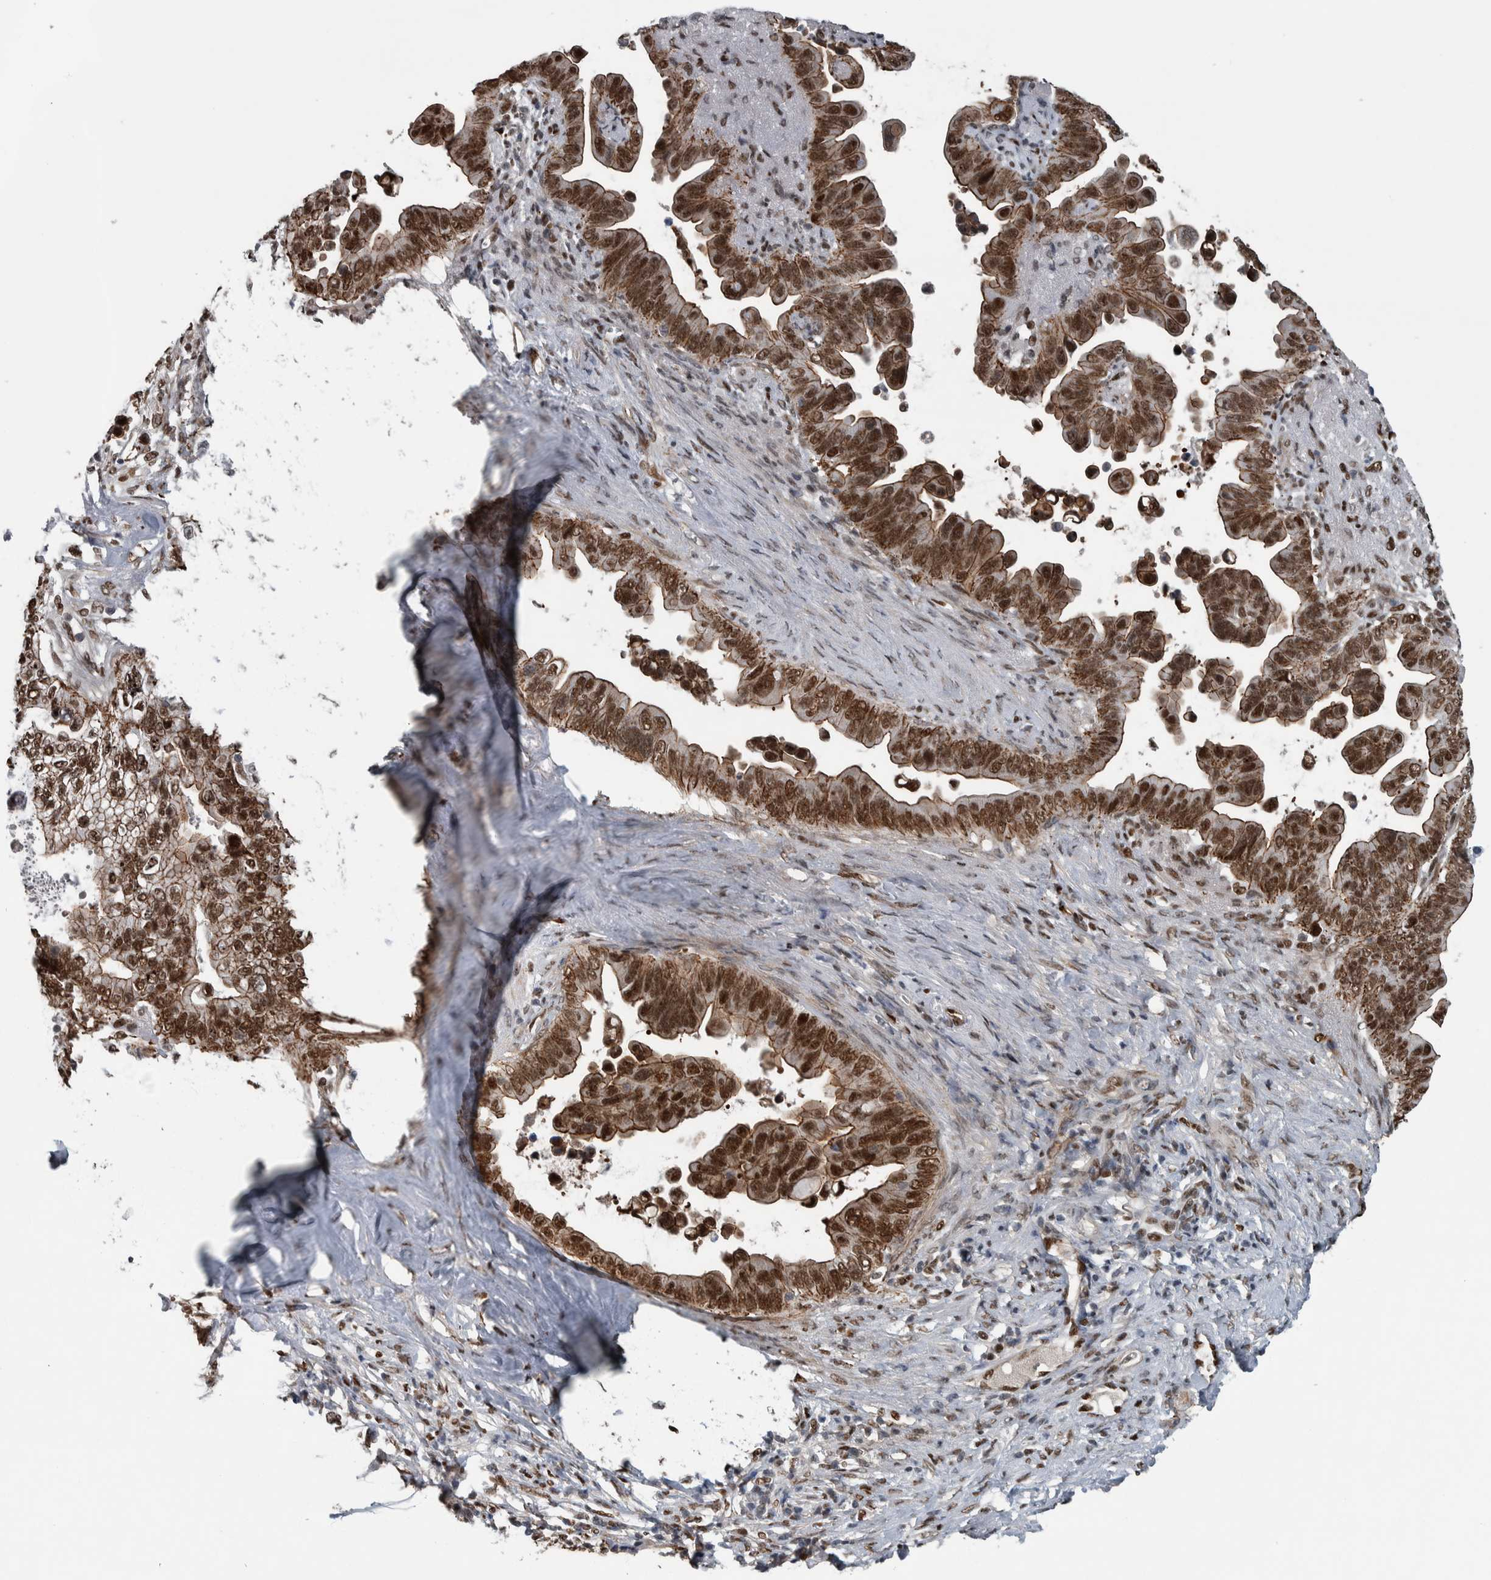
{"staining": {"intensity": "strong", "quantity": ">75%", "location": "cytoplasmic/membranous,nuclear"}, "tissue": "pancreatic cancer", "cell_type": "Tumor cells", "image_type": "cancer", "snomed": [{"axis": "morphology", "description": "Adenocarcinoma, NOS"}, {"axis": "topography", "description": "Pancreas"}], "caption": "This micrograph shows IHC staining of pancreatic cancer (adenocarcinoma), with high strong cytoplasmic/membranous and nuclear staining in about >75% of tumor cells.", "gene": "FAM135B", "patient": {"sex": "female", "age": 72}}